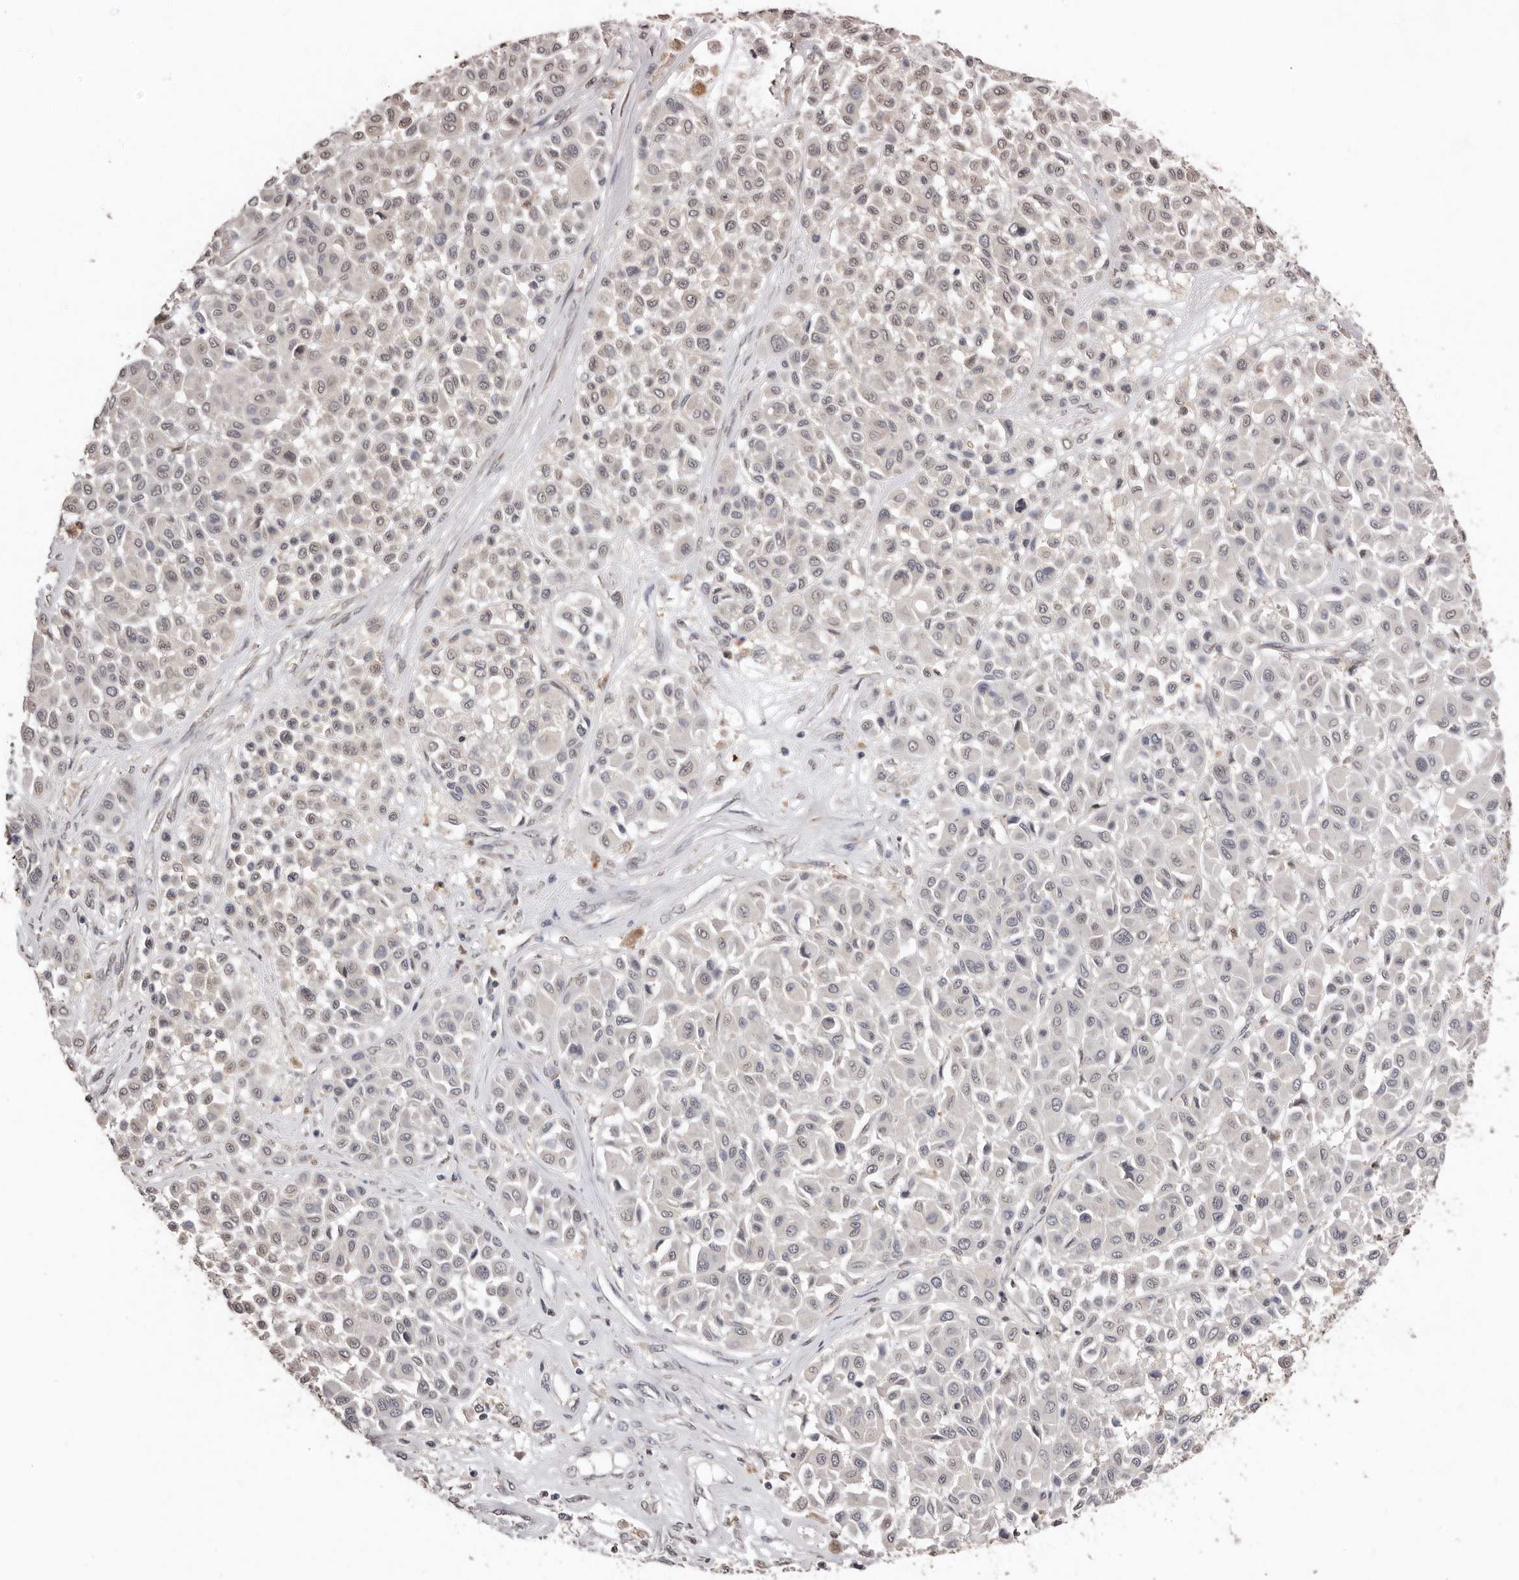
{"staining": {"intensity": "negative", "quantity": "none", "location": "none"}, "tissue": "melanoma", "cell_type": "Tumor cells", "image_type": "cancer", "snomed": [{"axis": "morphology", "description": "Malignant melanoma, Metastatic site"}, {"axis": "topography", "description": "Soft tissue"}], "caption": "The IHC image has no significant expression in tumor cells of malignant melanoma (metastatic site) tissue. (DAB immunohistochemistry (IHC) with hematoxylin counter stain).", "gene": "SULT1E1", "patient": {"sex": "male", "age": 41}}